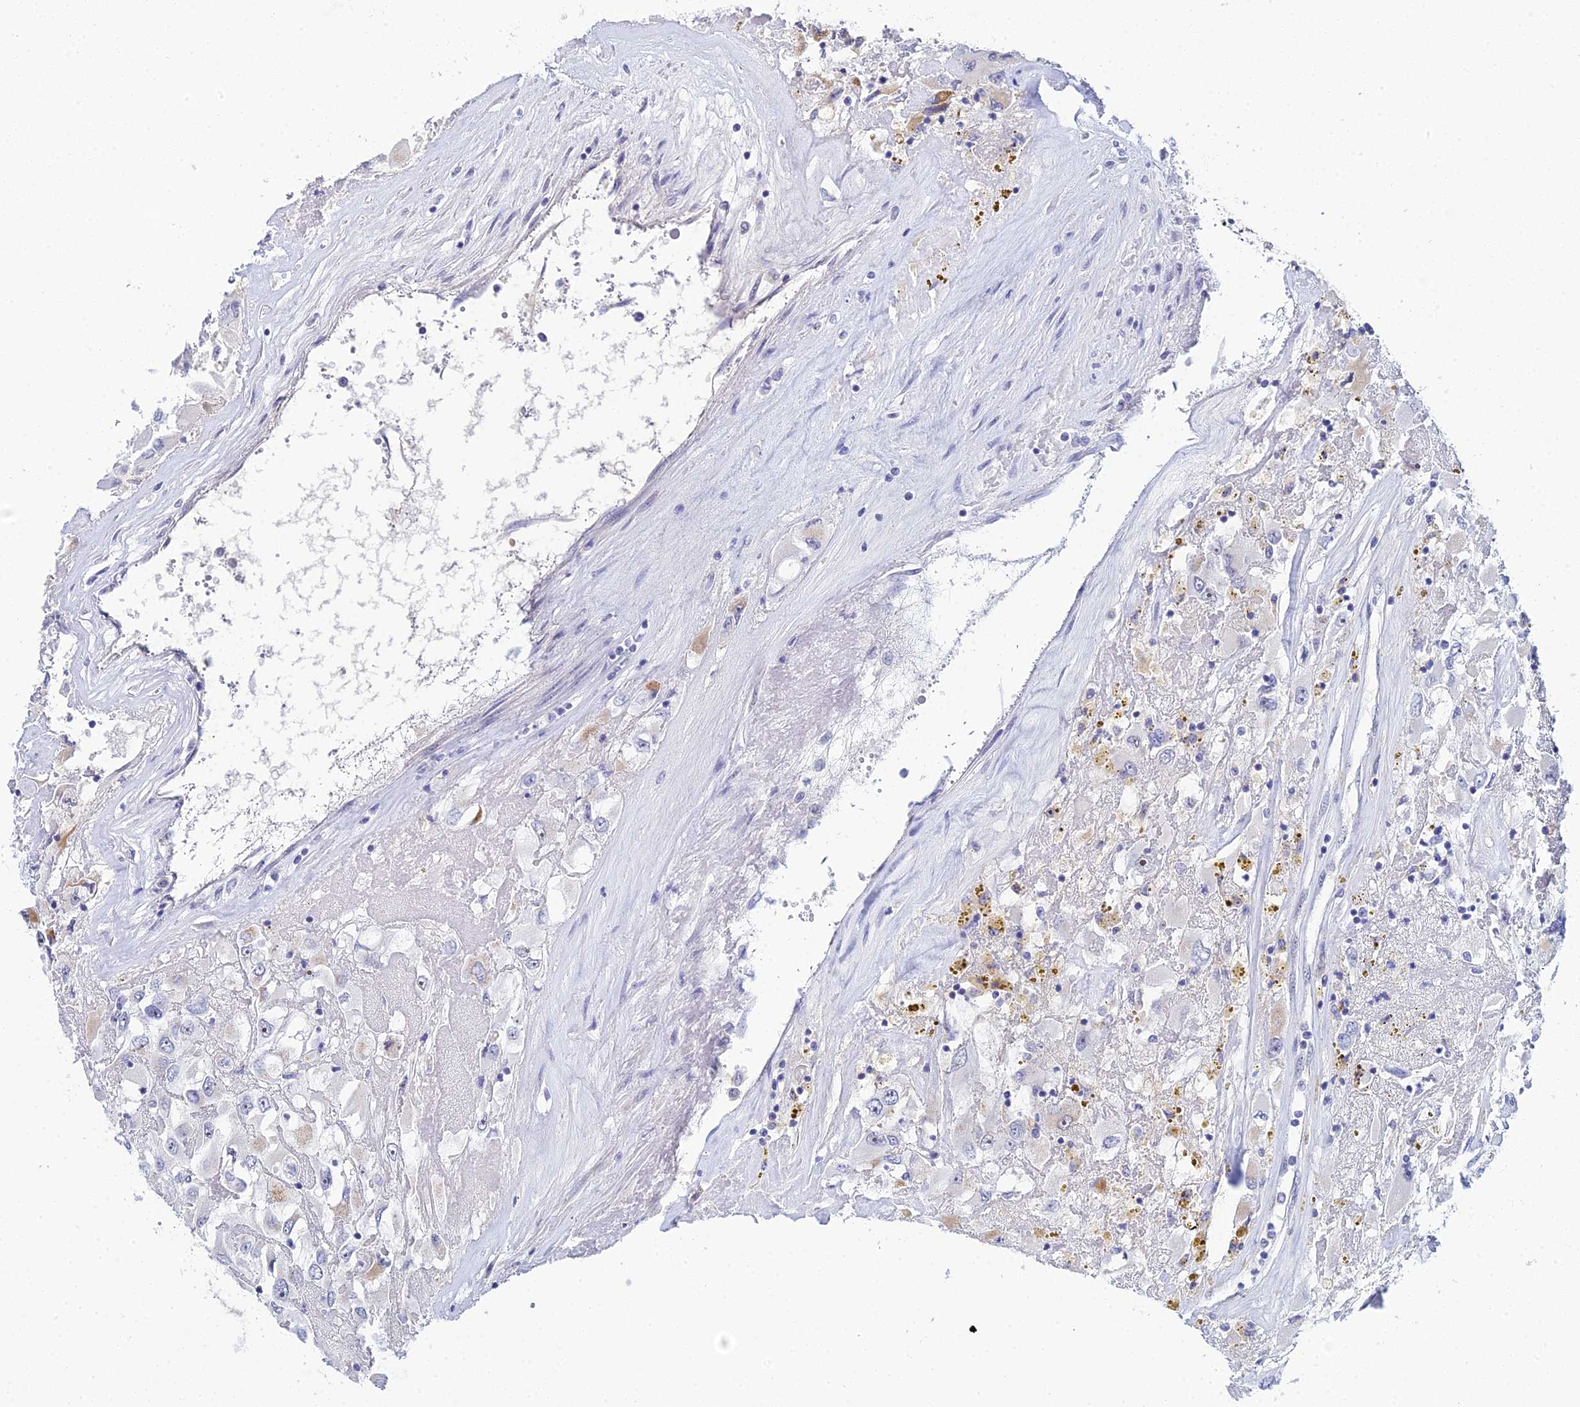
{"staining": {"intensity": "moderate", "quantity": "<25%", "location": "cytoplasmic/membranous"}, "tissue": "renal cancer", "cell_type": "Tumor cells", "image_type": "cancer", "snomed": [{"axis": "morphology", "description": "Adenocarcinoma, NOS"}, {"axis": "topography", "description": "Kidney"}], "caption": "Moderate cytoplasmic/membranous protein staining is present in about <25% of tumor cells in renal cancer (adenocarcinoma).", "gene": "PLPP4", "patient": {"sex": "female", "age": 52}}